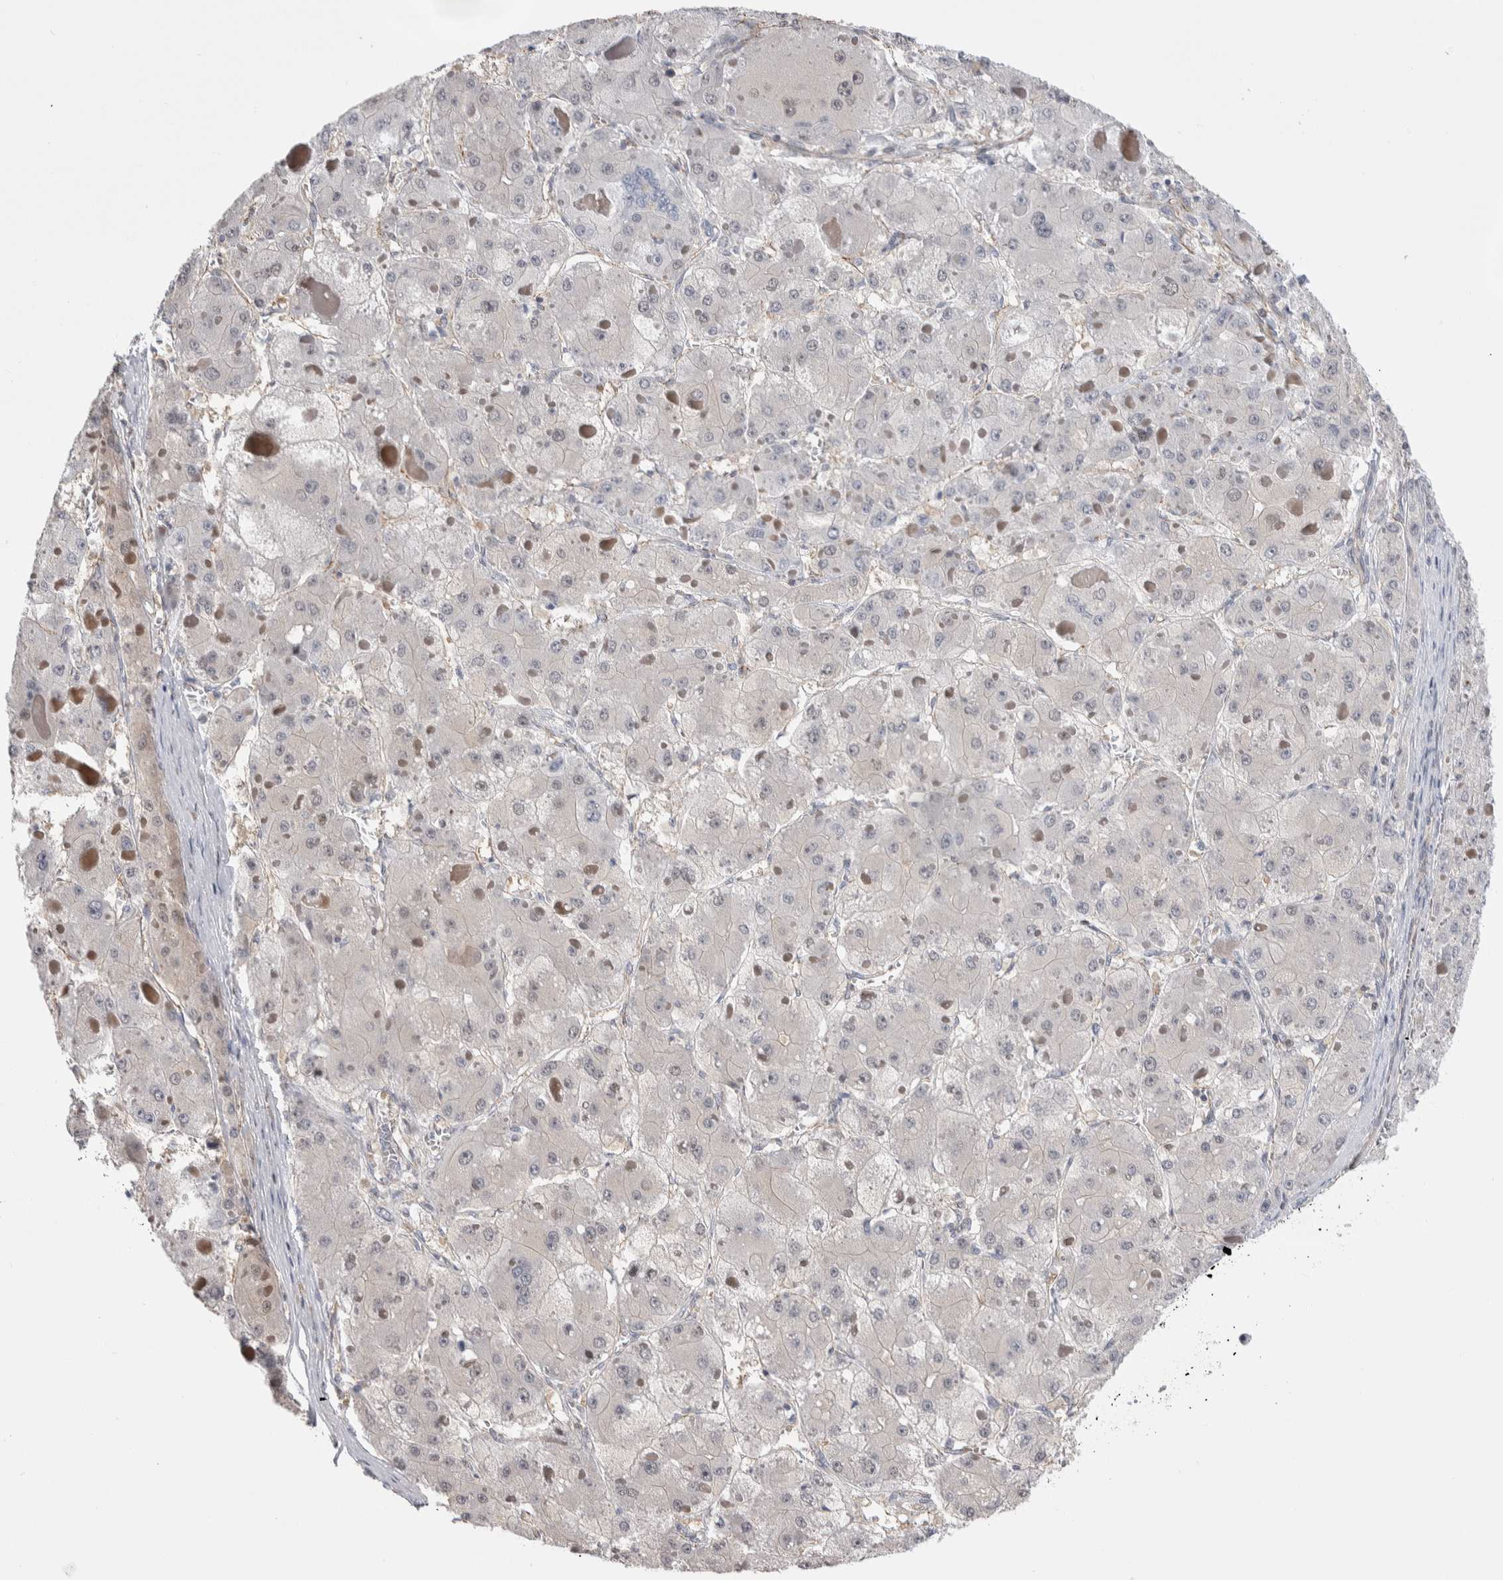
{"staining": {"intensity": "negative", "quantity": "none", "location": "none"}, "tissue": "liver cancer", "cell_type": "Tumor cells", "image_type": "cancer", "snomed": [{"axis": "morphology", "description": "Carcinoma, Hepatocellular, NOS"}, {"axis": "topography", "description": "Liver"}], "caption": "This is an IHC photomicrograph of human liver cancer. There is no staining in tumor cells.", "gene": "ZBTB49", "patient": {"sex": "female", "age": 73}}